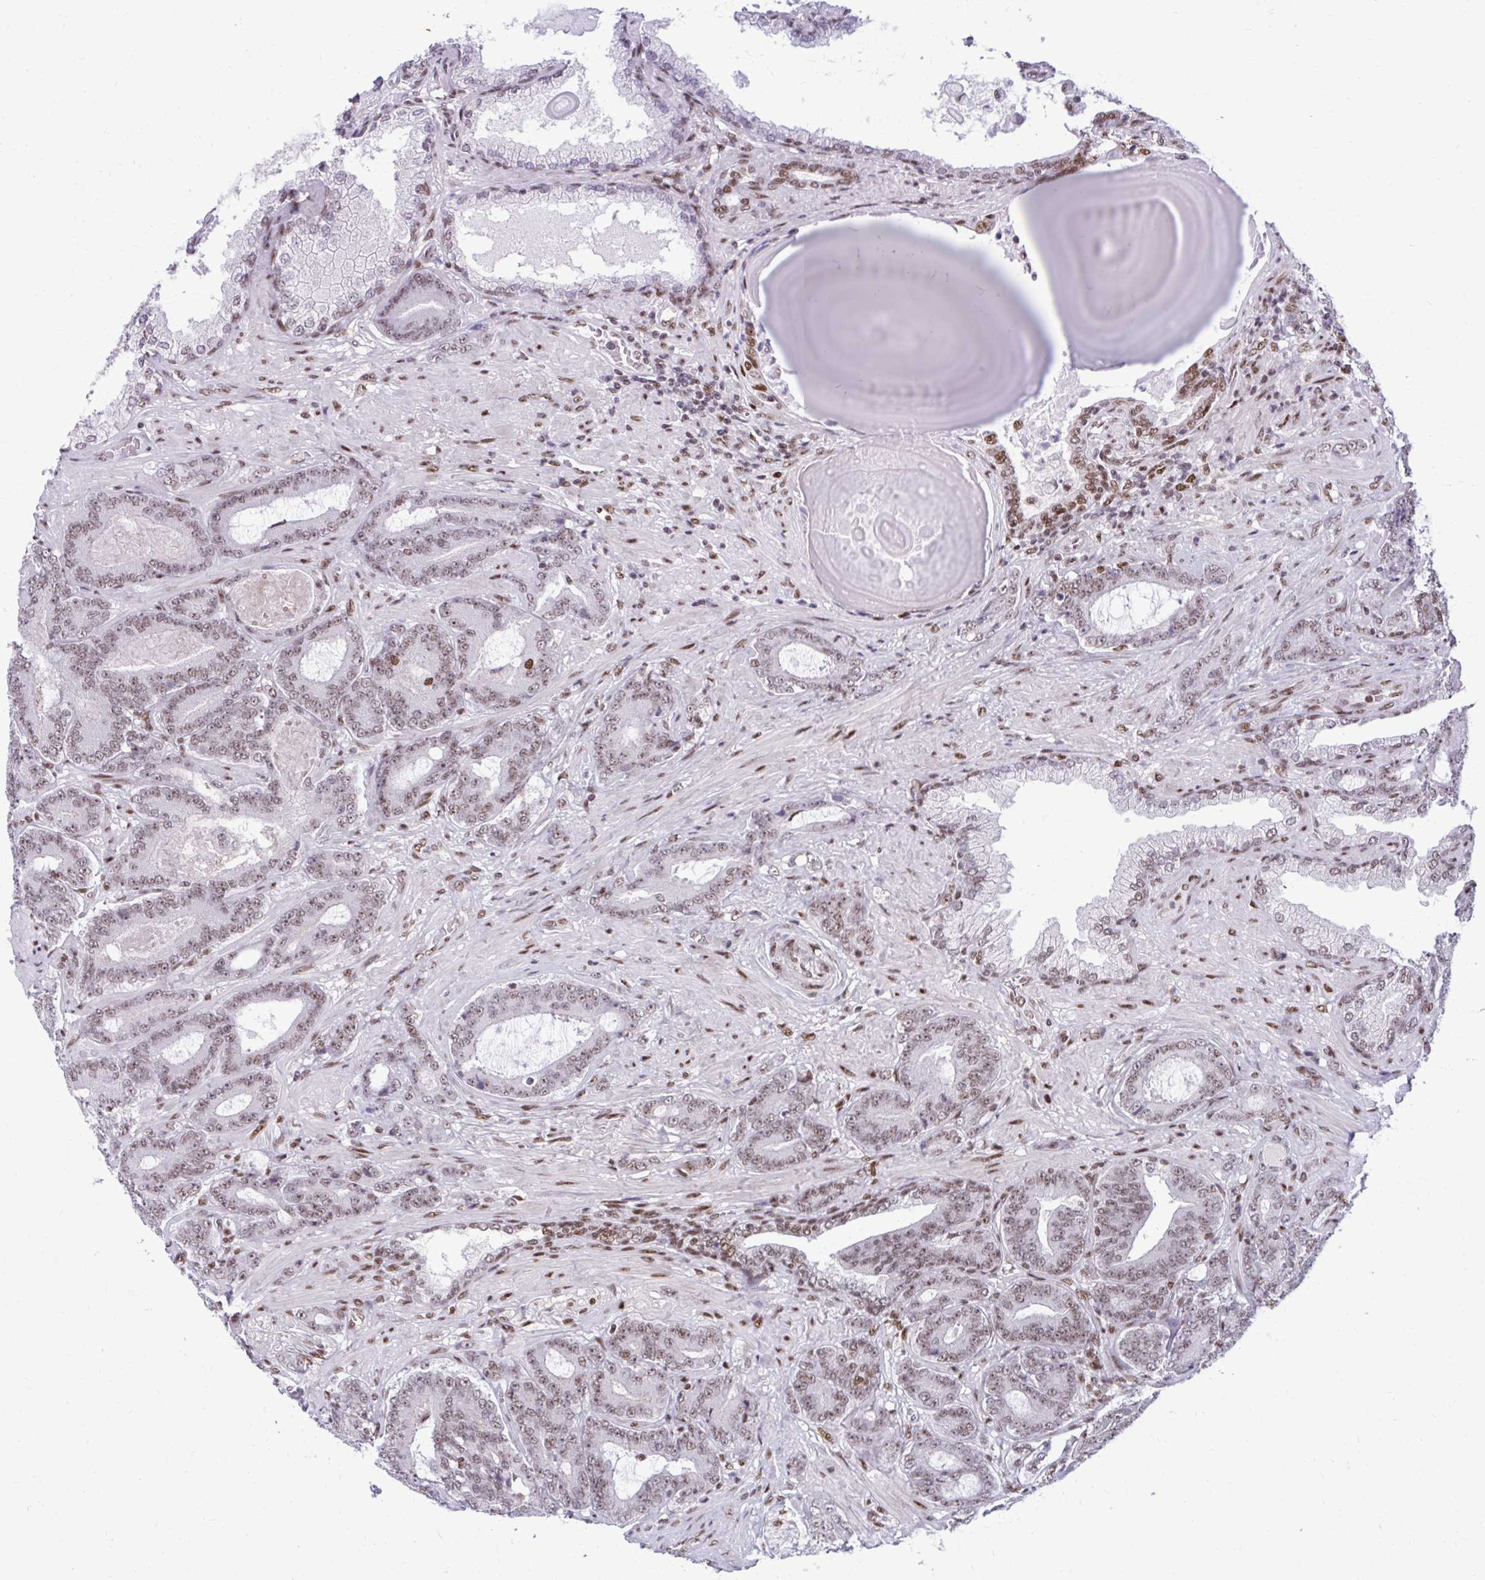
{"staining": {"intensity": "weak", "quantity": ">75%", "location": "nuclear"}, "tissue": "prostate cancer", "cell_type": "Tumor cells", "image_type": "cancer", "snomed": [{"axis": "morphology", "description": "Adenocarcinoma, High grade"}, {"axis": "topography", "description": "Prostate"}], "caption": "The micrograph reveals a brown stain indicating the presence of a protein in the nuclear of tumor cells in prostate cancer.", "gene": "CDYL", "patient": {"sex": "male", "age": 62}}